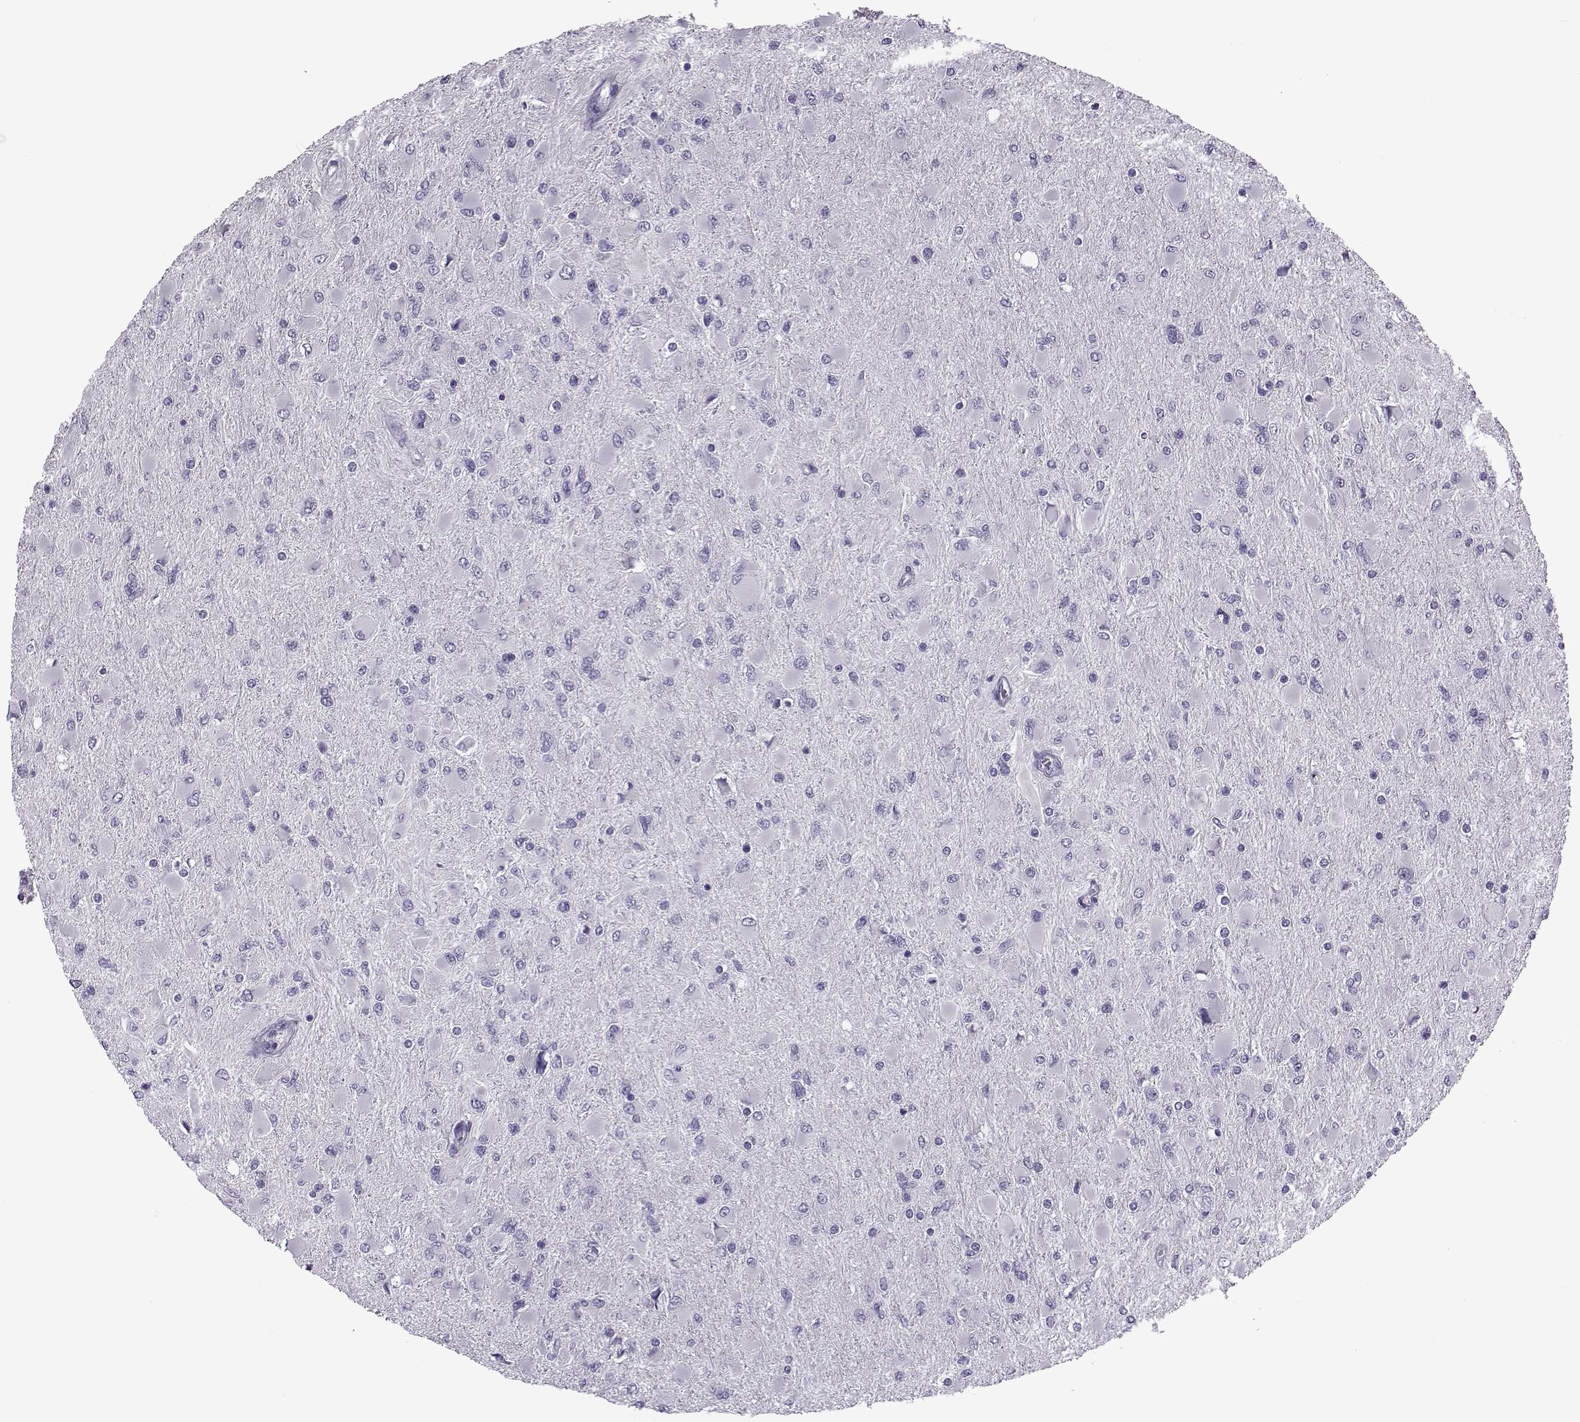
{"staining": {"intensity": "negative", "quantity": "none", "location": "none"}, "tissue": "glioma", "cell_type": "Tumor cells", "image_type": "cancer", "snomed": [{"axis": "morphology", "description": "Glioma, malignant, High grade"}, {"axis": "topography", "description": "Cerebral cortex"}], "caption": "Immunohistochemical staining of human malignant glioma (high-grade) shows no significant staining in tumor cells.", "gene": "OIP5", "patient": {"sex": "female", "age": 36}}